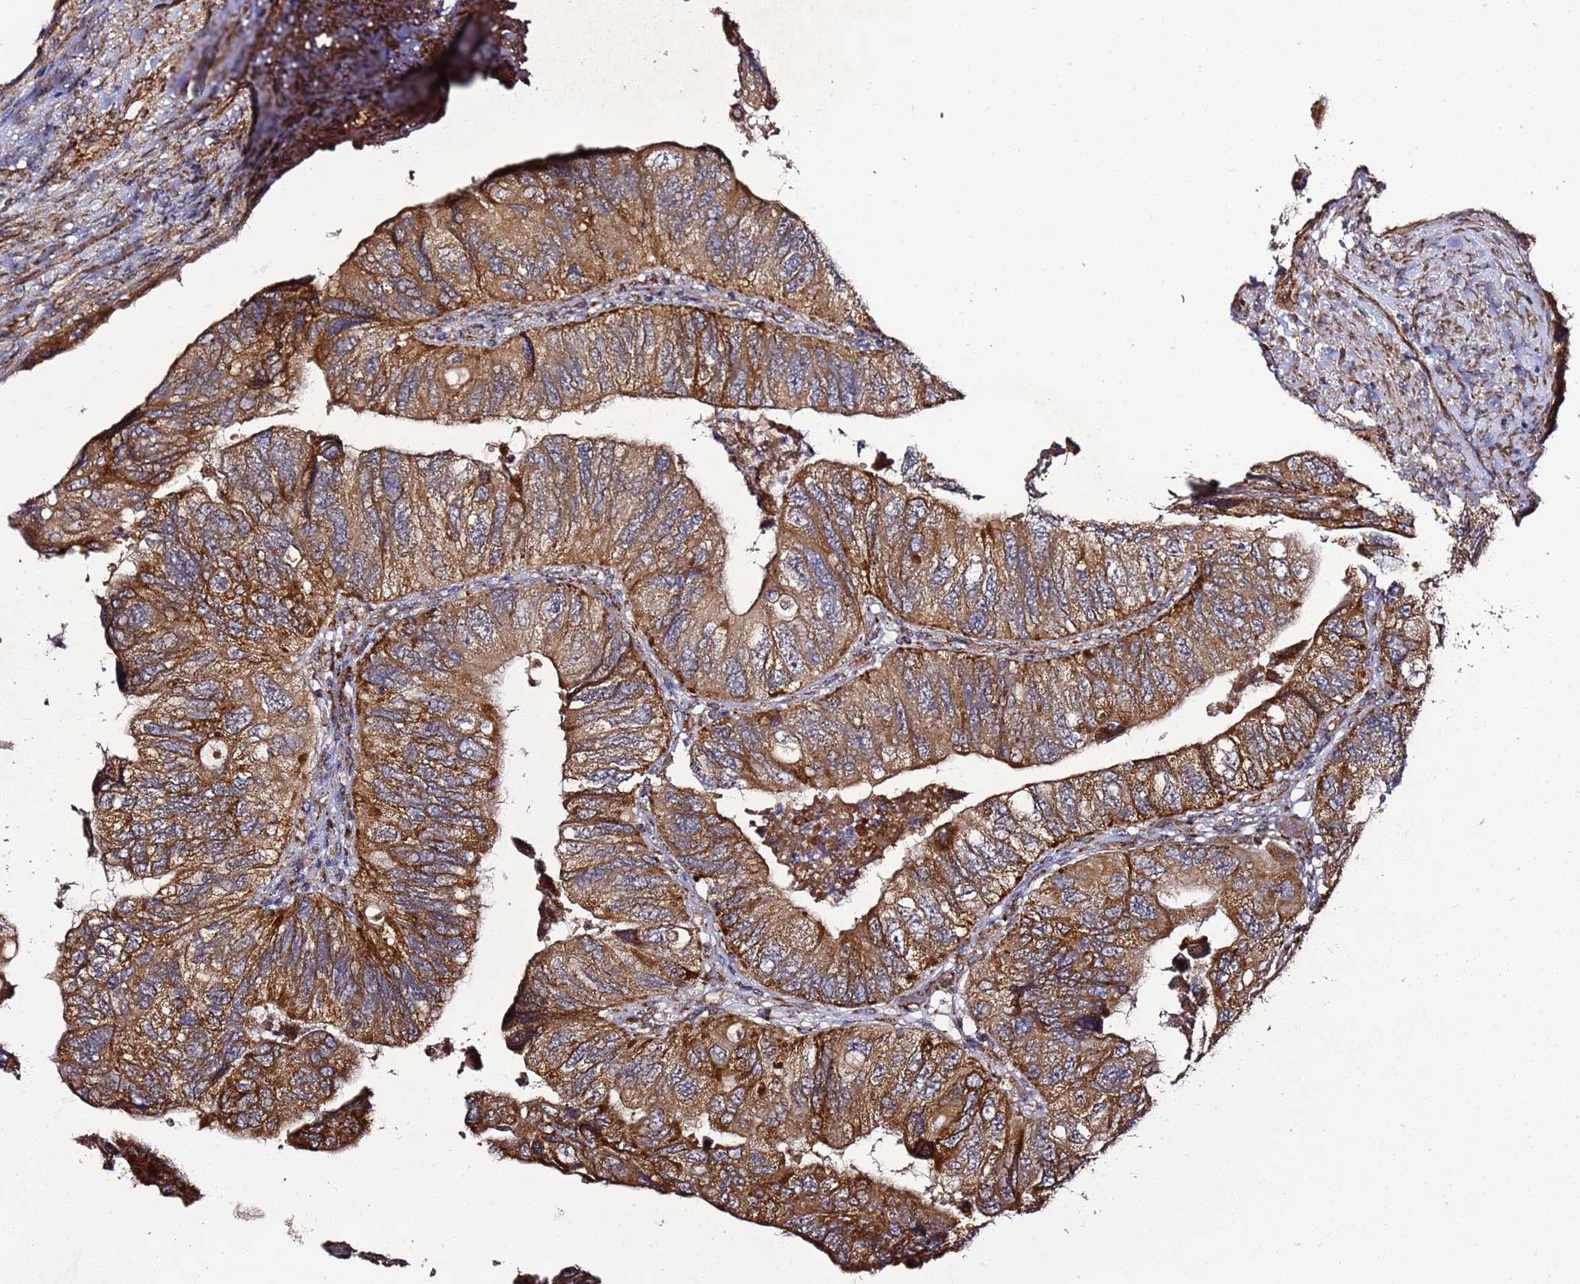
{"staining": {"intensity": "strong", "quantity": ">75%", "location": "cytoplasmic/membranous"}, "tissue": "colorectal cancer", "cell_type": "Tumor cells", "image_type": "cancer", "snomed": [{"axis": "morphology", "description": "Adenocarcinoma, NOS"}, {"axis": "topography", "description": "Rectum"}], "caption": "Strong cytoplasmic/membranous expression is appreciated in approximately >75% of tumor cells in colorectal adenocarcinoma. (brown staining indicates protein expression, while blue staining denotes nuclei).", "gene": "TM2D2", "patient": {"sex": "male", "age": 63}}